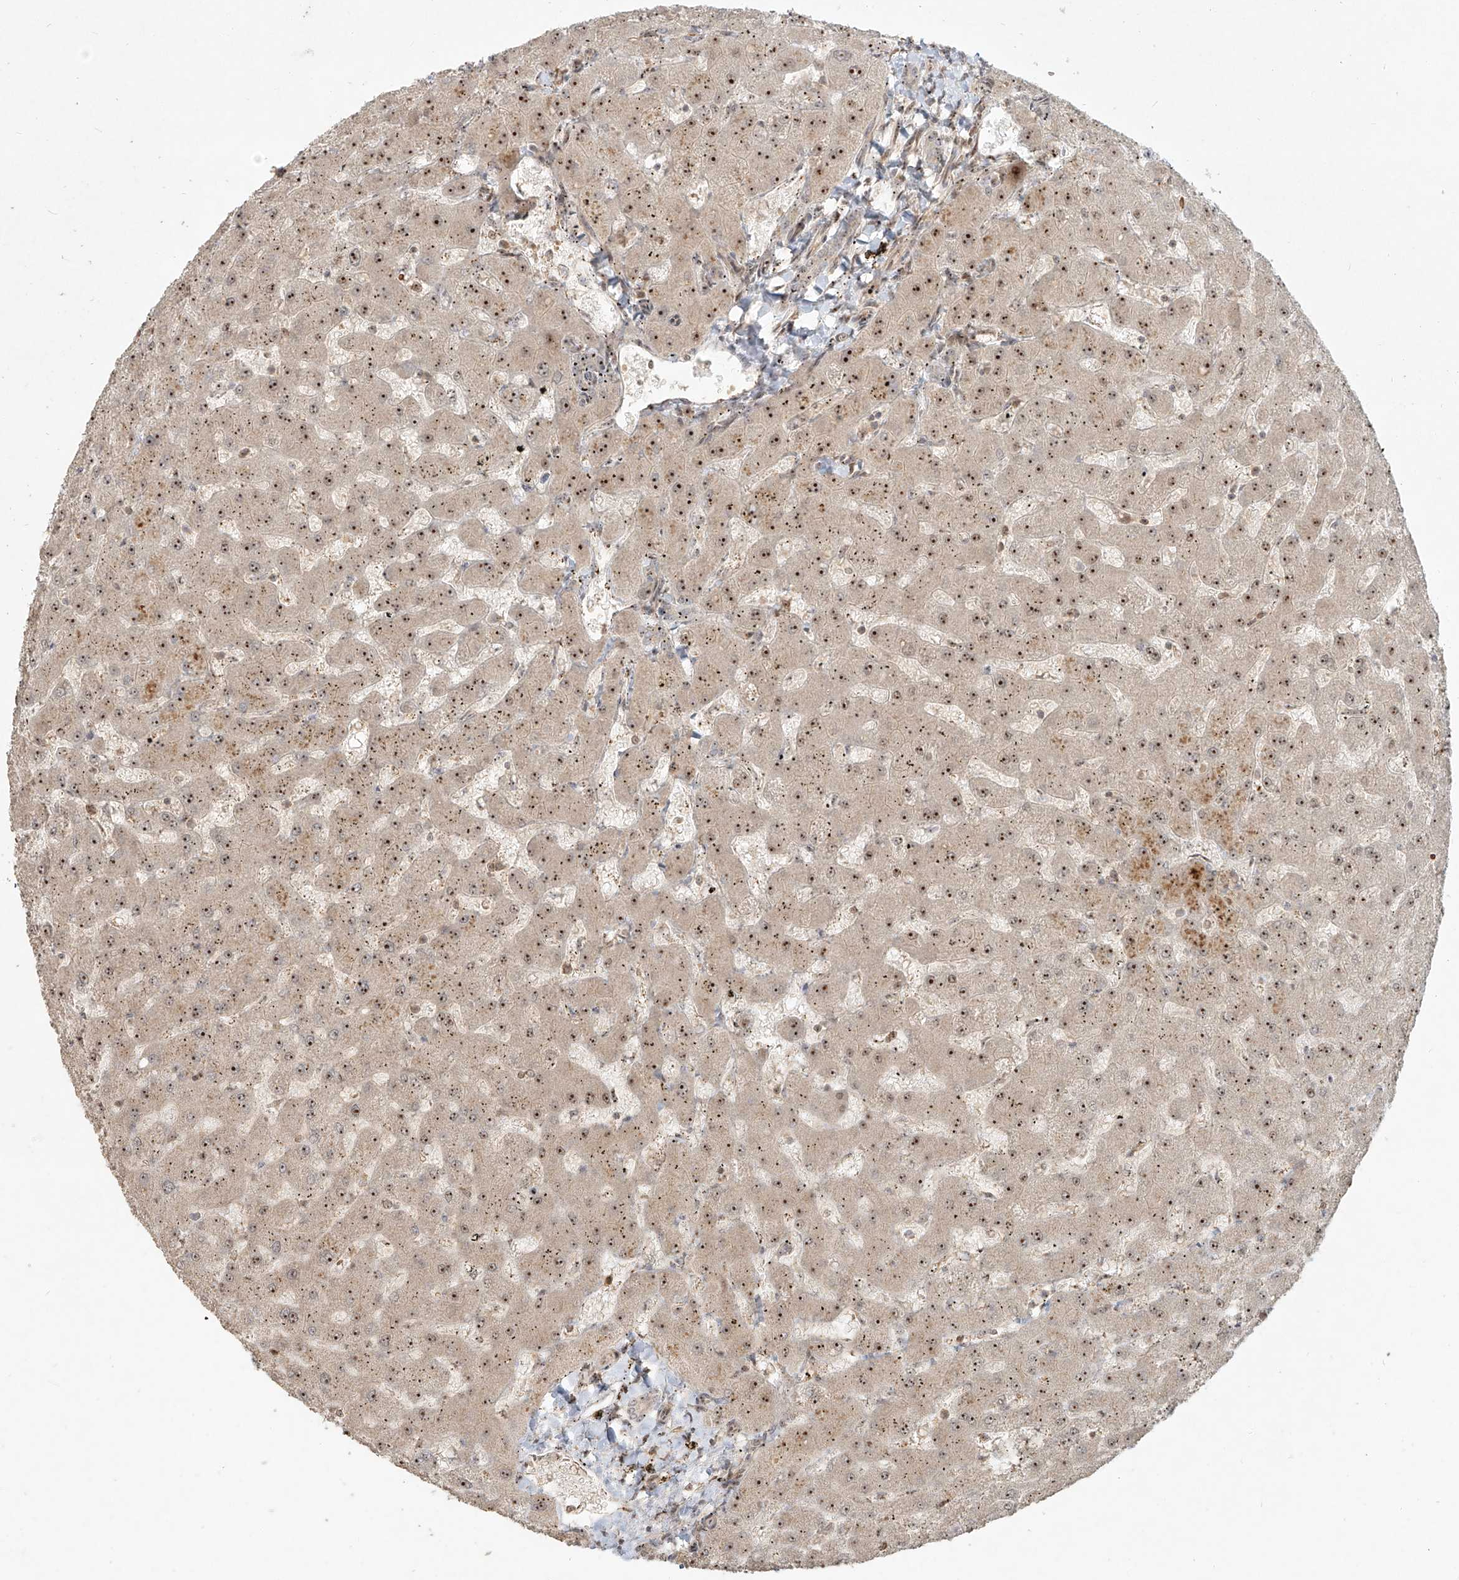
{"staining": {"intensity": "negative", "quantity": "none", "location": "none"}, "tissue": "liver", "cell_type": "Cholangiocytes", "image_type": "normal", "snomed": [{"axis": "morphology", "description": "Normal tissue, NOS"}, {"axis": "topography", "description": "Liver"}], "caption": "An image of human liver is negative for staining in cholangiocytes. (DAB immunohistochemistry (IHC) visualized using brightfield microscopy, high magnification).", "gene": "BYSL", "patient": {"sex": "female", "age": 63}}